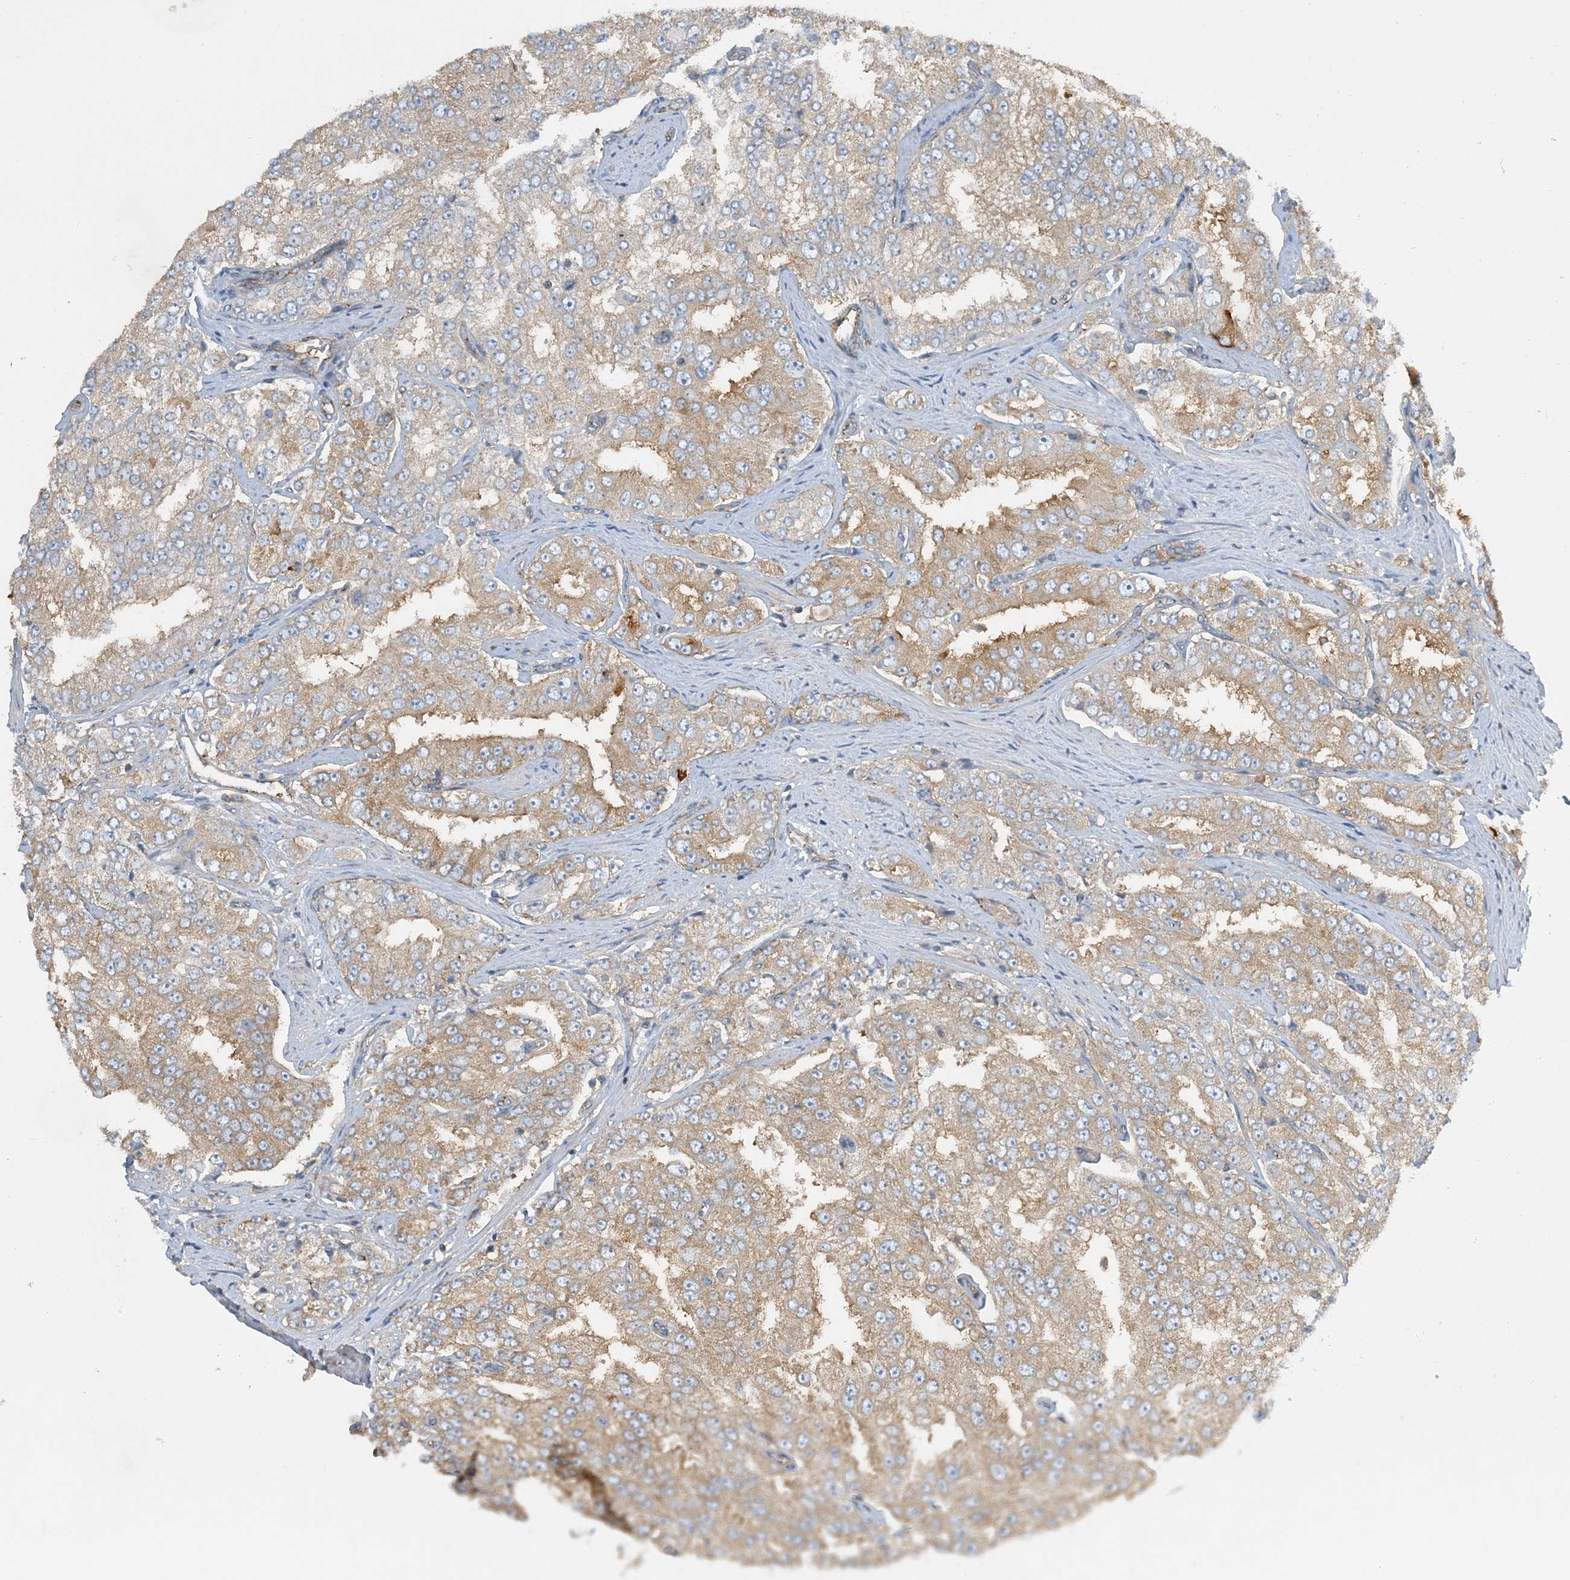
{"staining": {"intensity": "moderate", "quantity": ">75%", "location": "cytoplasmic/membranous"}, "tissue": "prostate cancer", "cell_type": "Tumor cells", "image_type": "cancer", "snomed": [{"axis": "morphology", "description": "Adenocarcinoma, High grade"}, {"axis": "topography", "description": "Prostate"}], "caption": "Tumor cells exhibit medium levels of moderate cytoplasmic/membranous expression in about >75% of cells in human prostate adenocarcinoma (high-grade). (DAB (3,3'-diaminobenzidine) IHC, brown staining for protein, blue staining for nuclei).", "gene": "SIDT1", "patient": {"sex": "male", "age": 58}}